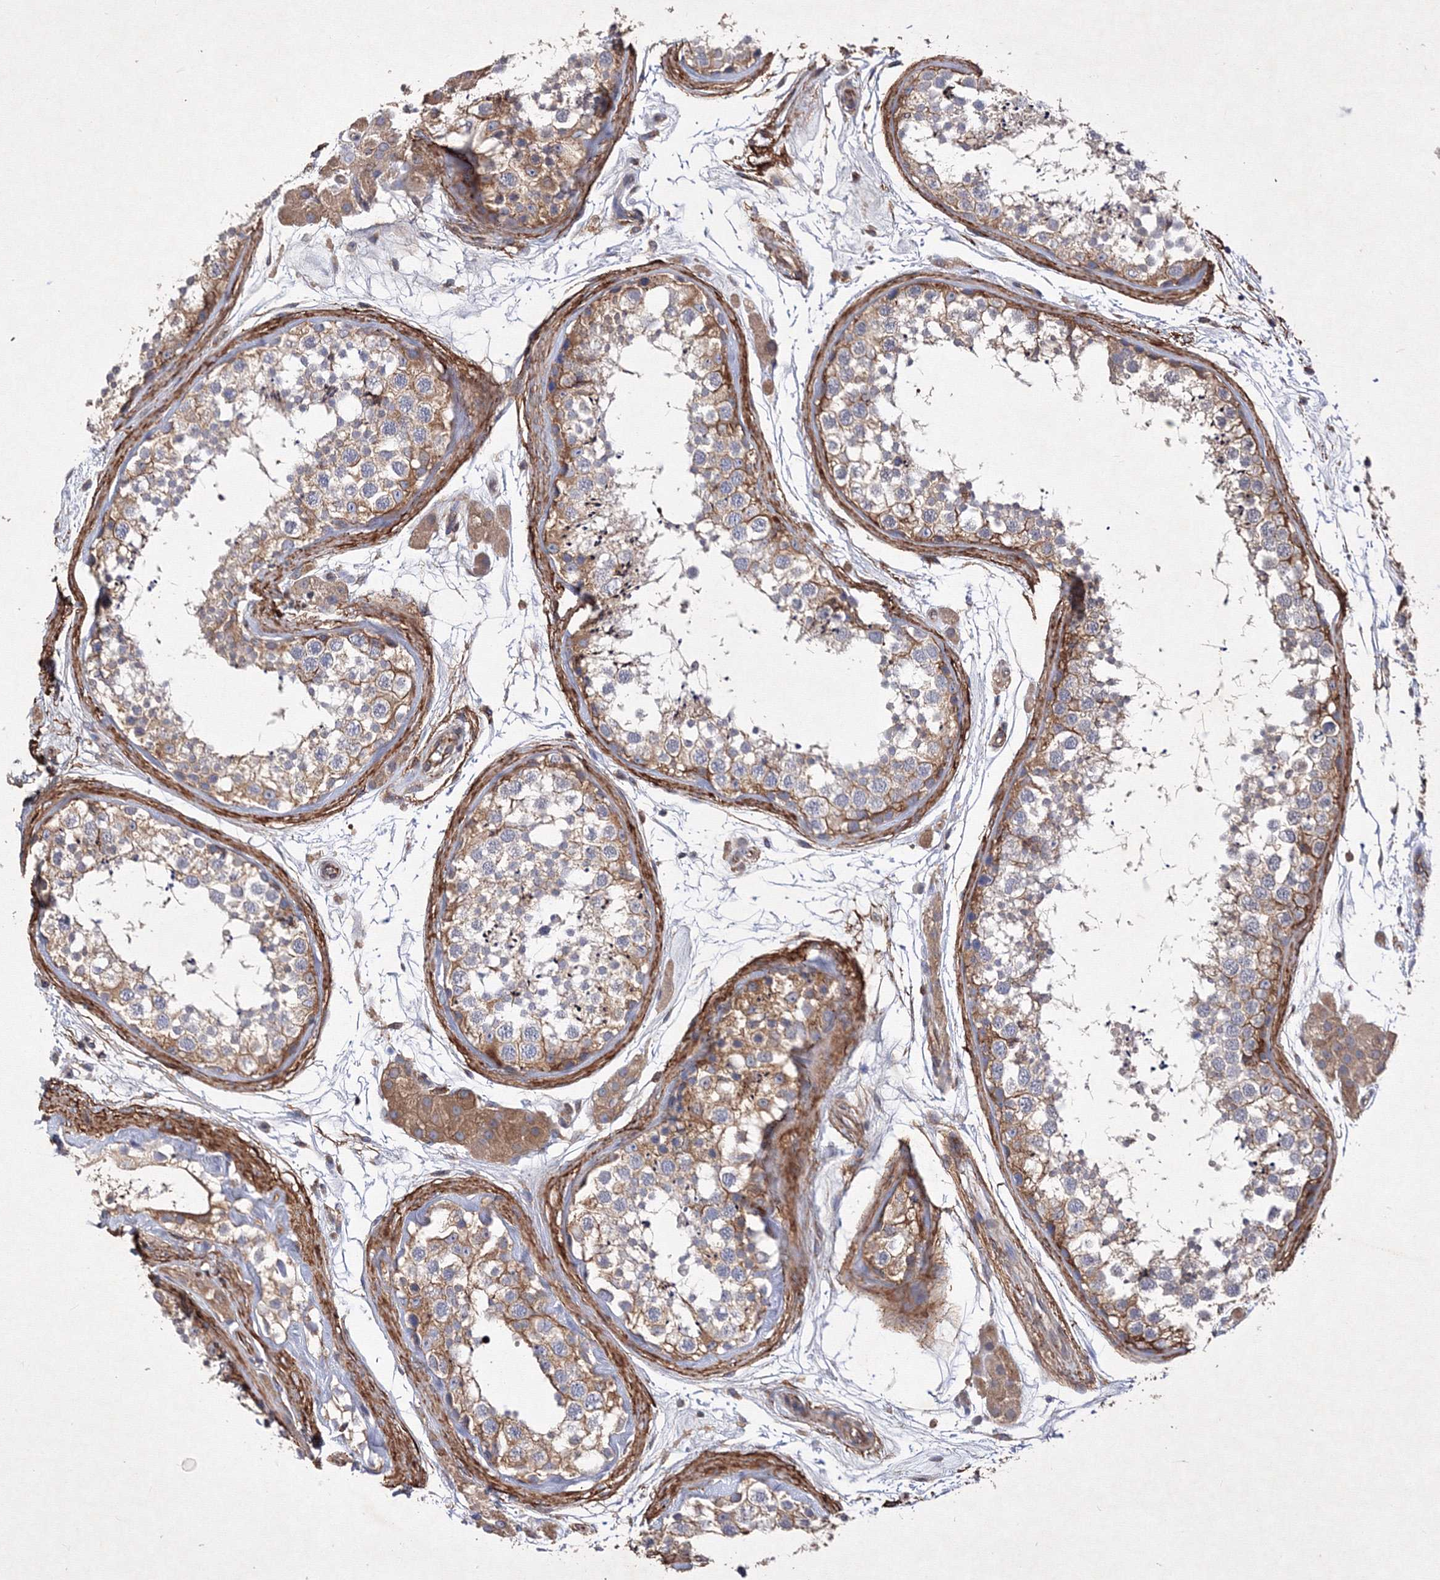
{"staining": {"intensity": "weak", "quantity": ">75%", "location": "cytoplasmic/membranous"}, "tissue": "testis", "cell_type": "Cells in seminiferous ducts", "image_type": "normal", "snomed": [{"axis": "morphology", "description": "Normal tissue, NOS"}, {"axis": "topography", "description": "Testis"}], "caption": "Testis stained for a protein displays weak cytoplasmic/membranous positivity in cells in seminiferous ducts. The staining was performed using DAB (3,3'-diaminobenzidine), with brown indicating positive protein expression. Nuclei are stained blue with hematoxylin.", "gene": "SNX18", "patient": {"sex": "male", "age": 56}}